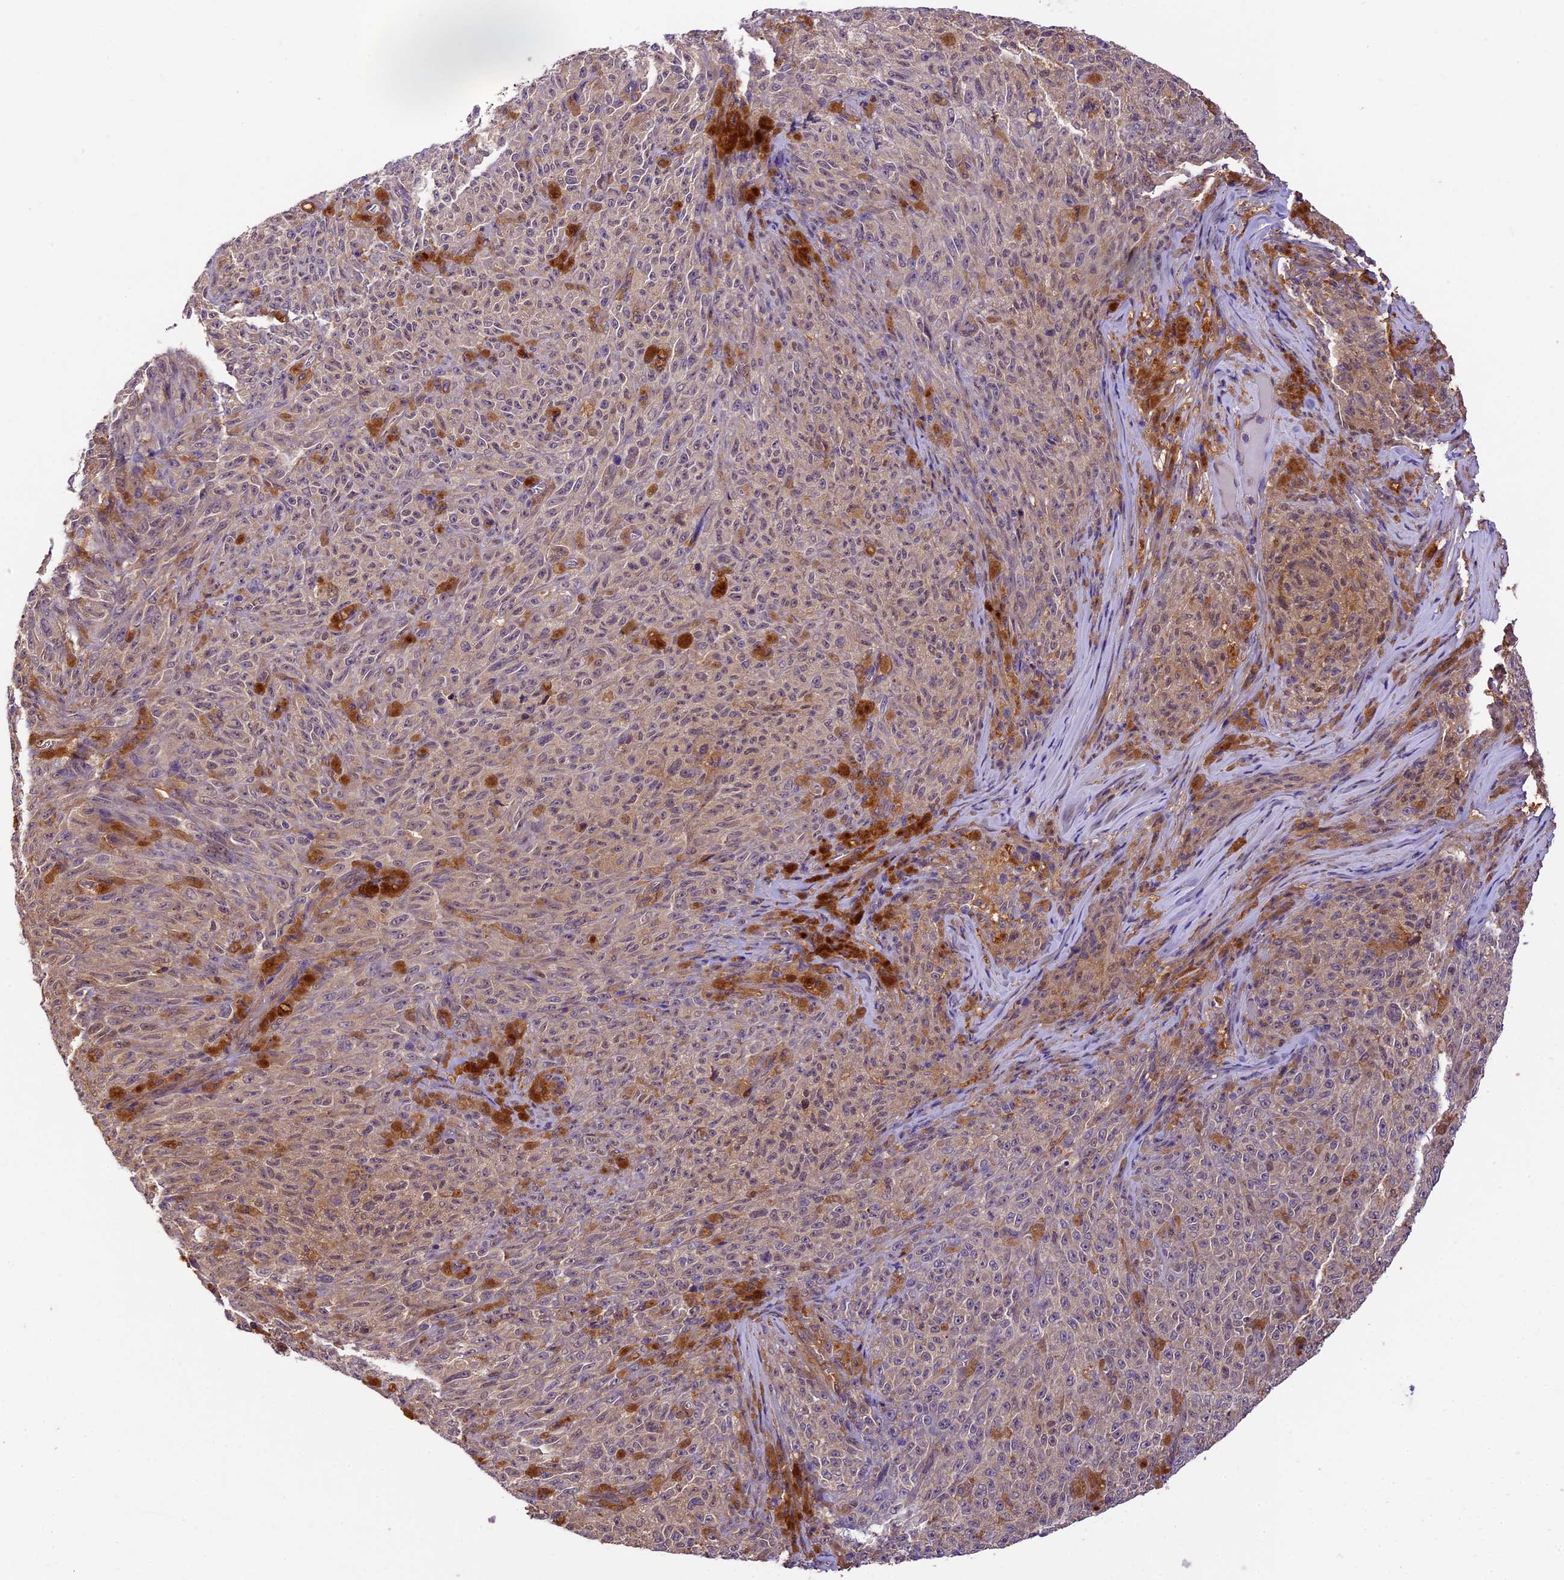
{"staining": {"intensity": "weak", "quantity": "25%-75%", "location": "cytoplasmic/membranous"}, "tissue": "melanoma", "cell_type": "Tumor cells", "image_type": "cancer", "snomed": [{"axis": "morphology", "description": "Malignant melanoma, NOS"}, {"axis": "topography", "description": "Skin"}], "caption": "Immunohistochemical staining of human melanoma shows weak cytoplasmic/membranous protein positivity in approximately 25%-75% of tumor cells. (DAB (3,3'-diaminobenzidine) IHC with brightfield microscopy, high magnification).", "gene": "NEK8", "patient": {"sex": "female", "age": 82}}